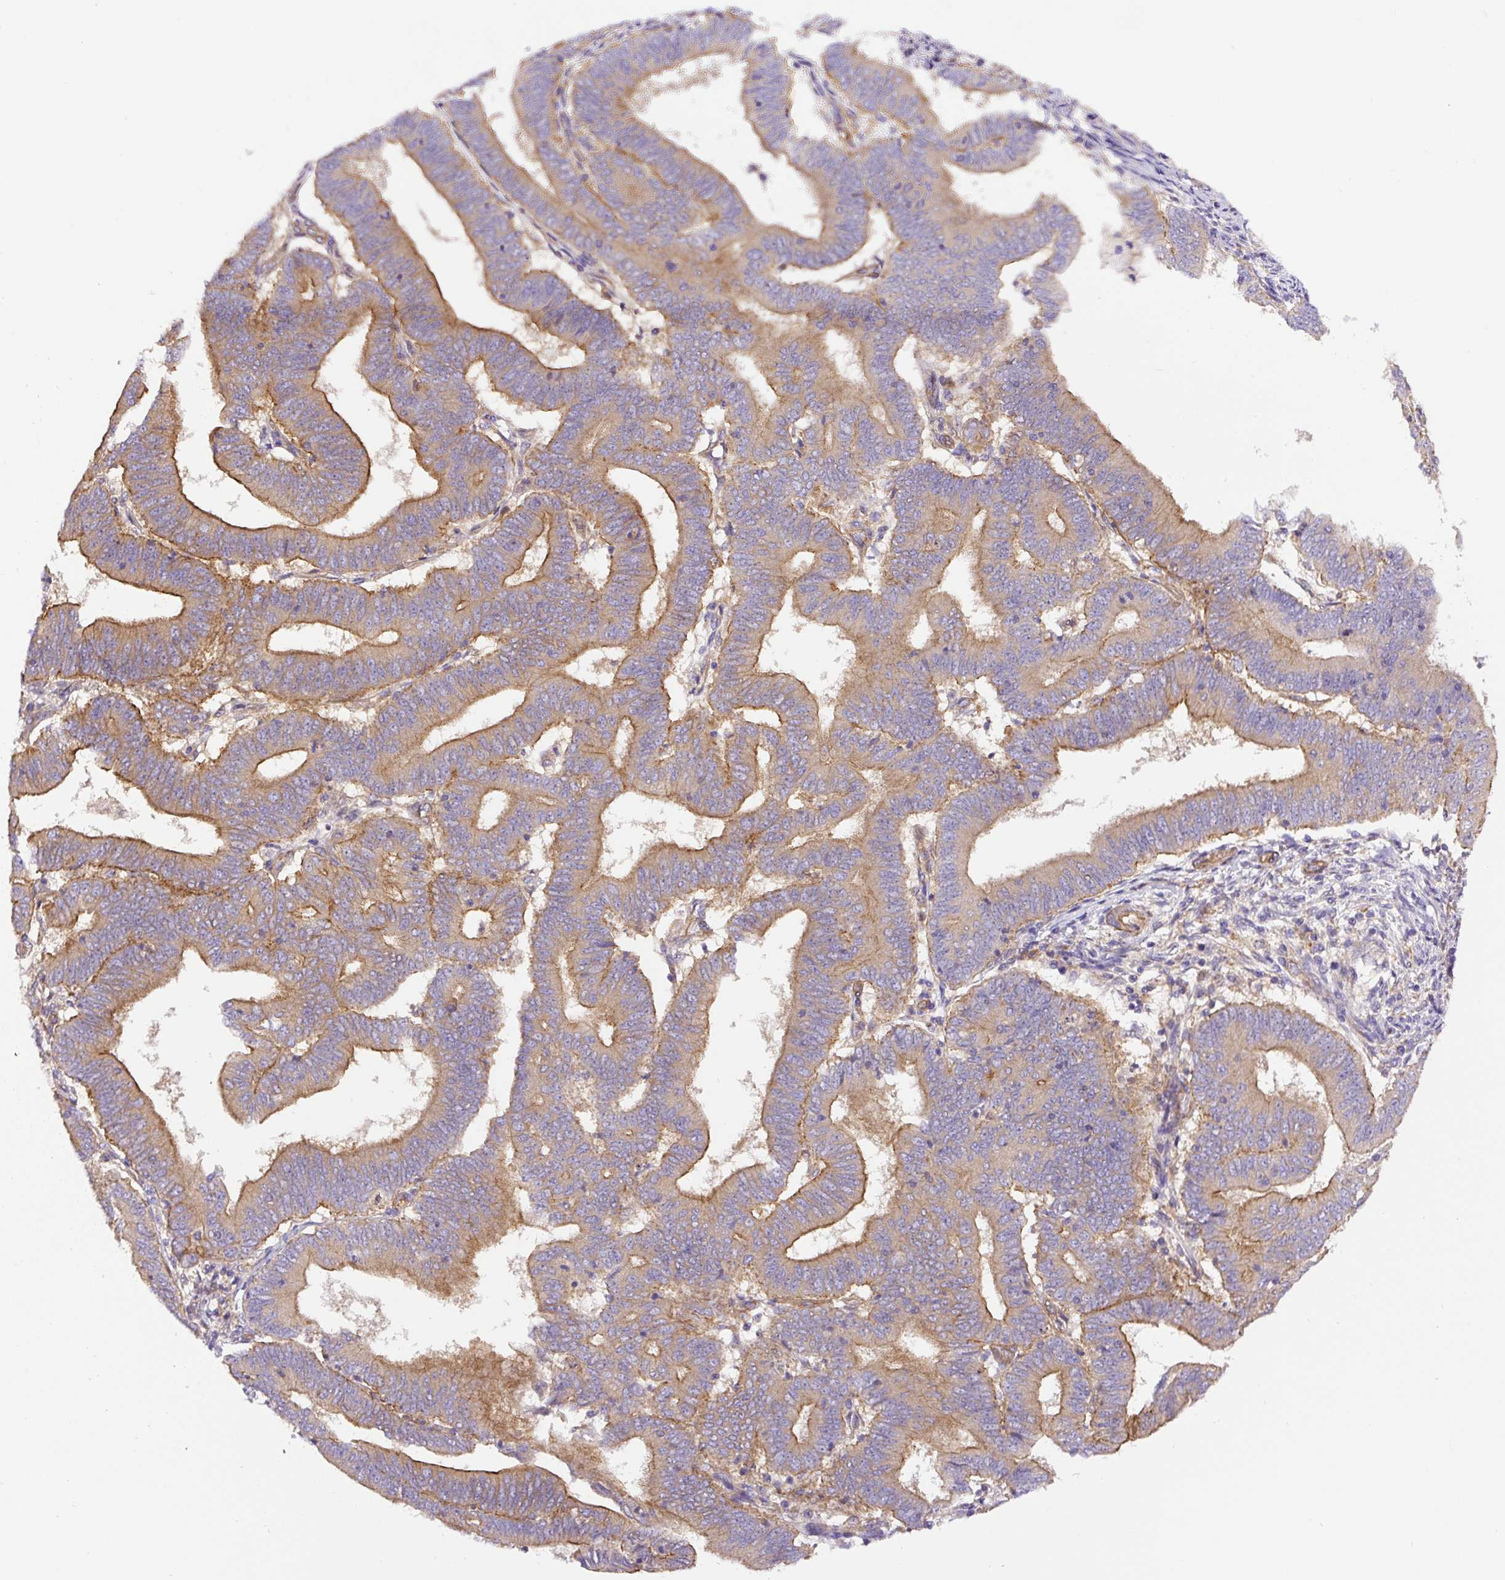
{"staining": {"intensity": "moderate", "quantity": "25%-75%", "location": "cytoplasmic/membranous"}, "tissue": "endometrial cancer", "cell_type": "Tumor cells", "image_type": "cancer", "snomed": [{"axis": "morphology", "description": "Adenocarcinoma, NOS"}, {"axis": "topography", "description": "Endometrium"}], "caption": "A brown stain highlights moderate cytoplasmic/membranous positivity of a protein in endometrial cancer tumor cells.", "gene": "DCTN1", "patient": {"sex": "female", "age": 70}}